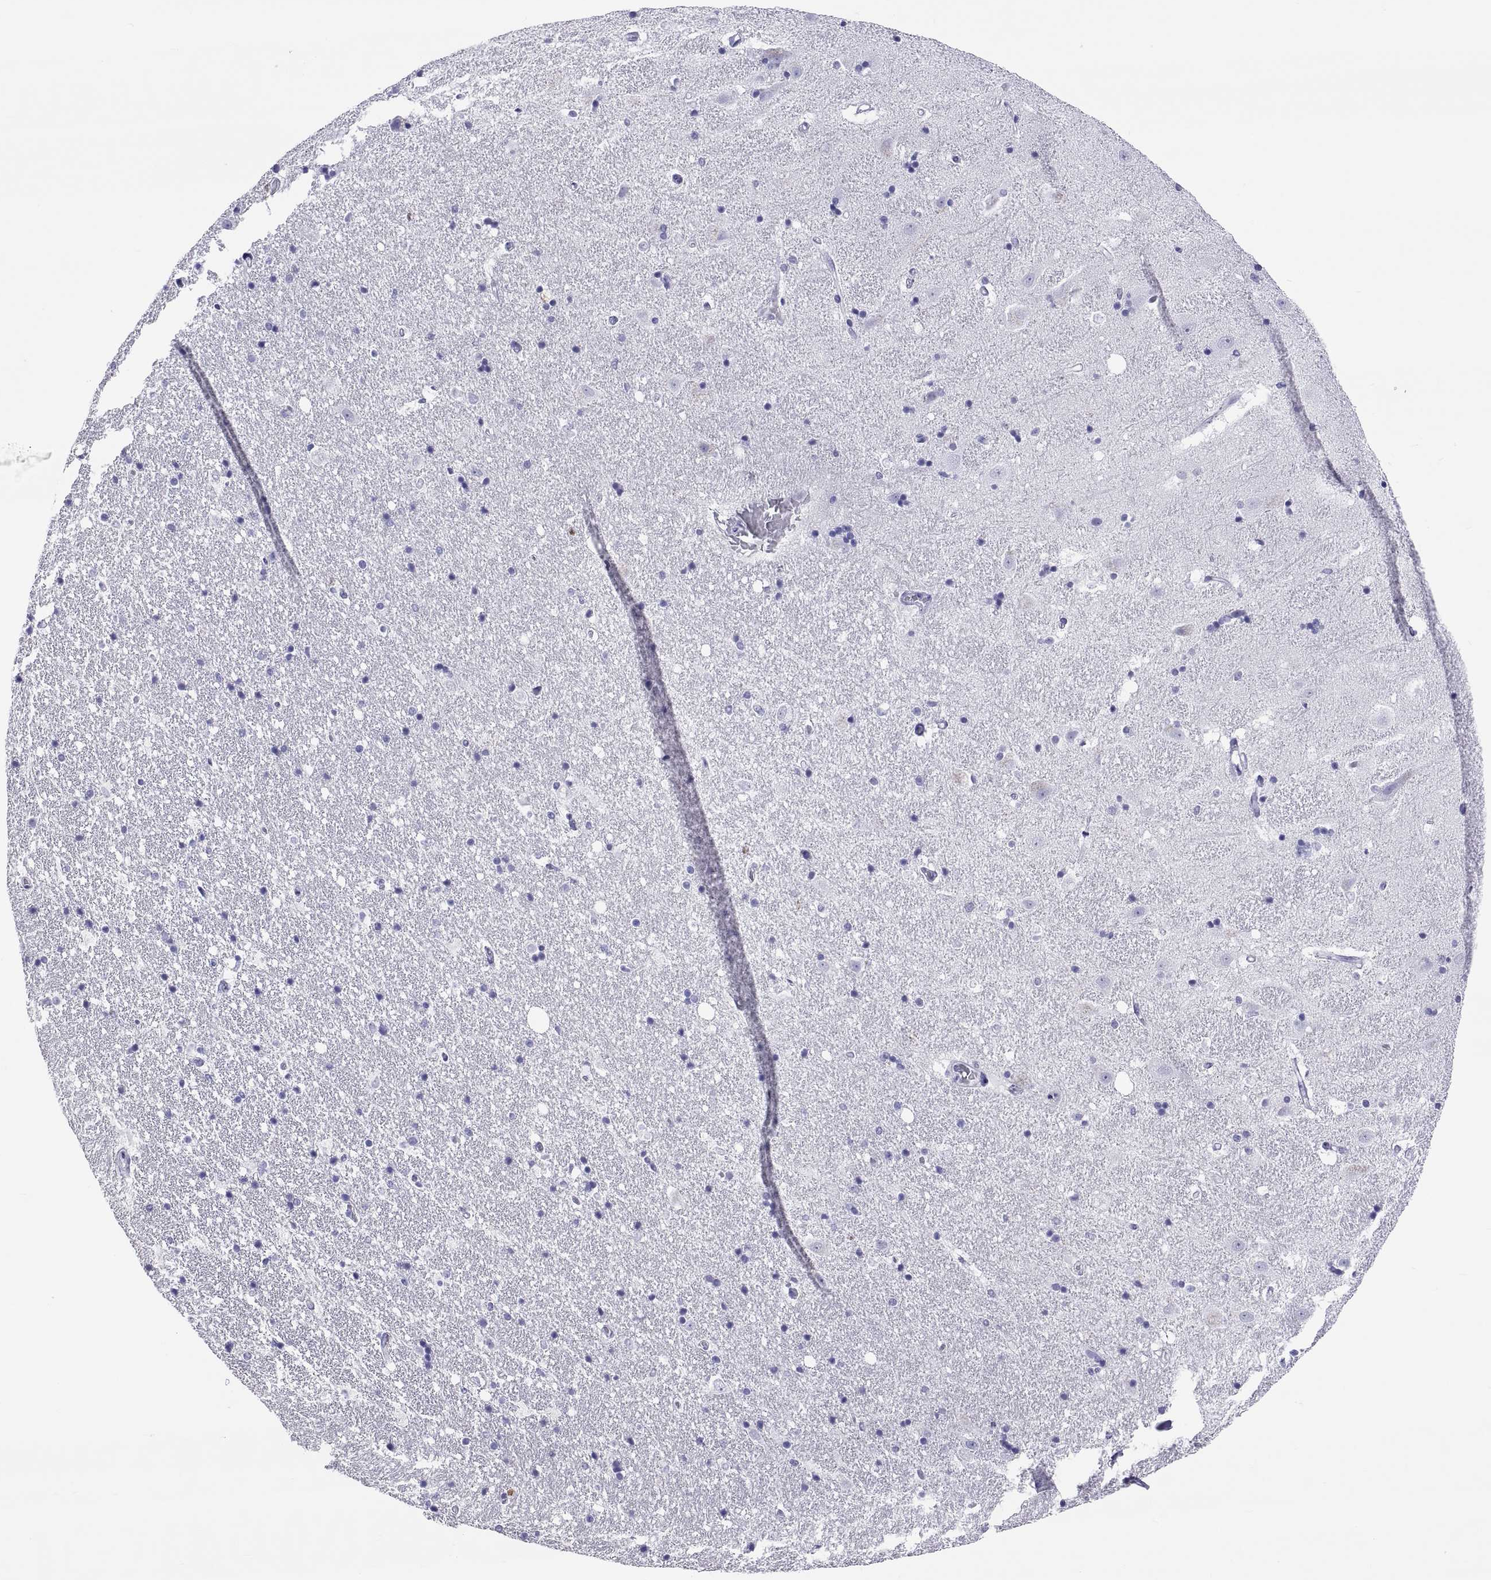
{"staining": {"intensity": "negative", "quantity": "none", "location": "none"}, "tissue": "hippocampus", "cell_type": "Glial cells", "image_type": "normal", "snomed": [{"axis": "morphology", "description": "Normal tissue, NOS"}, {"axis": "topography", "description": "Hippocampus"}], "caption": "Protein analysis of unremarkable hippocampus demonstrates no significant positivity in glial cells. Nuclei are stained in blue.", "gene": "QRICH2", "patient": {"sex": "male", "age": 49}}